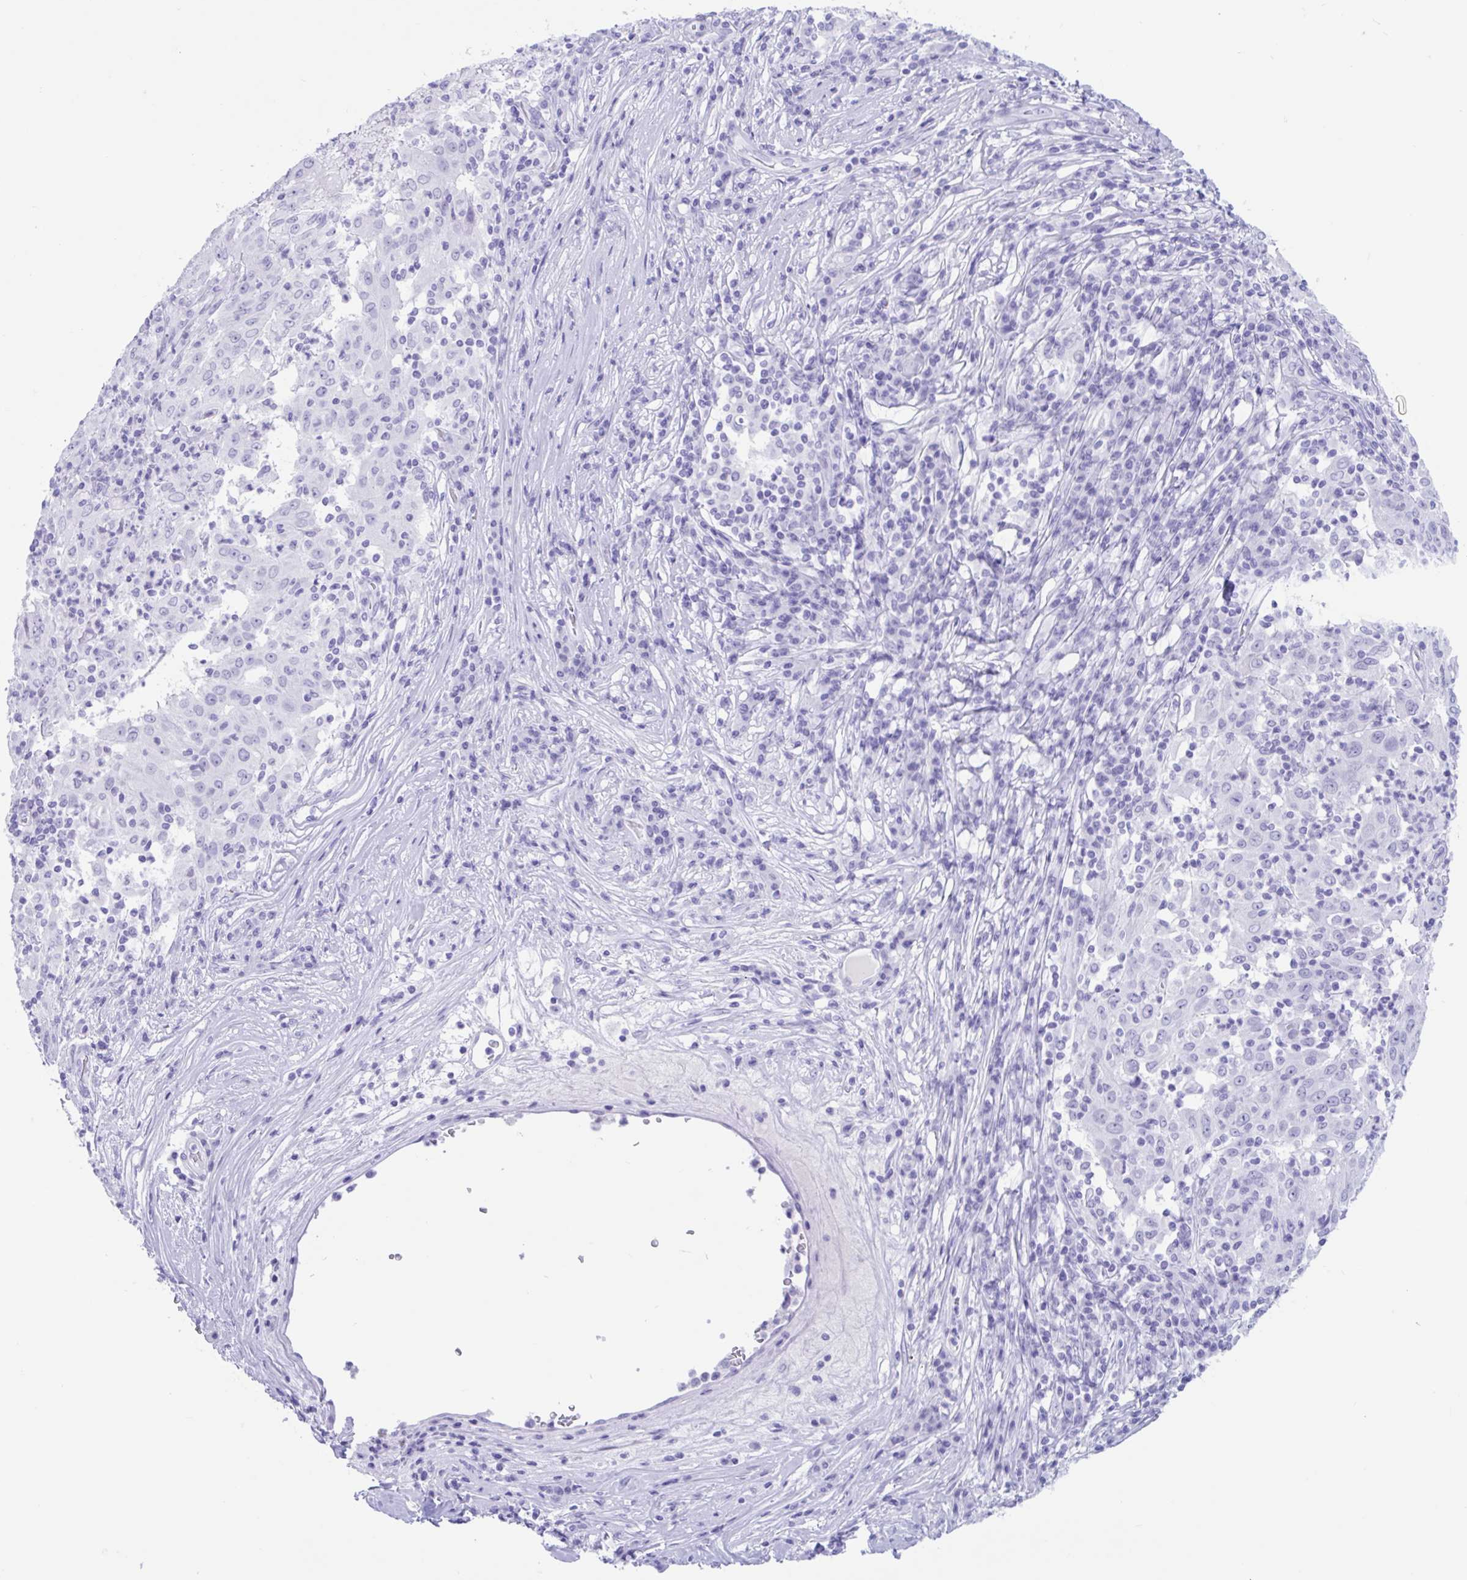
{"staining": {"intensity": "negative", "quantity": "none", "location": "none"}, "tissue": "pancreatic cancer", "cell_type": "Tumor cells", "image_type": "cancer", "snomed": [{"axis": "morphology", "description": "Adenocarcinoma, NOS"}, {"axis": "topography", "description": "Pancreas"}], "caption": "Pancreatic cancer was stained to show a protein in brown. There is no significant staining in tumor cells.", "gene": "TMEM35A", "patient": {"sex": "male", "age": 63}}